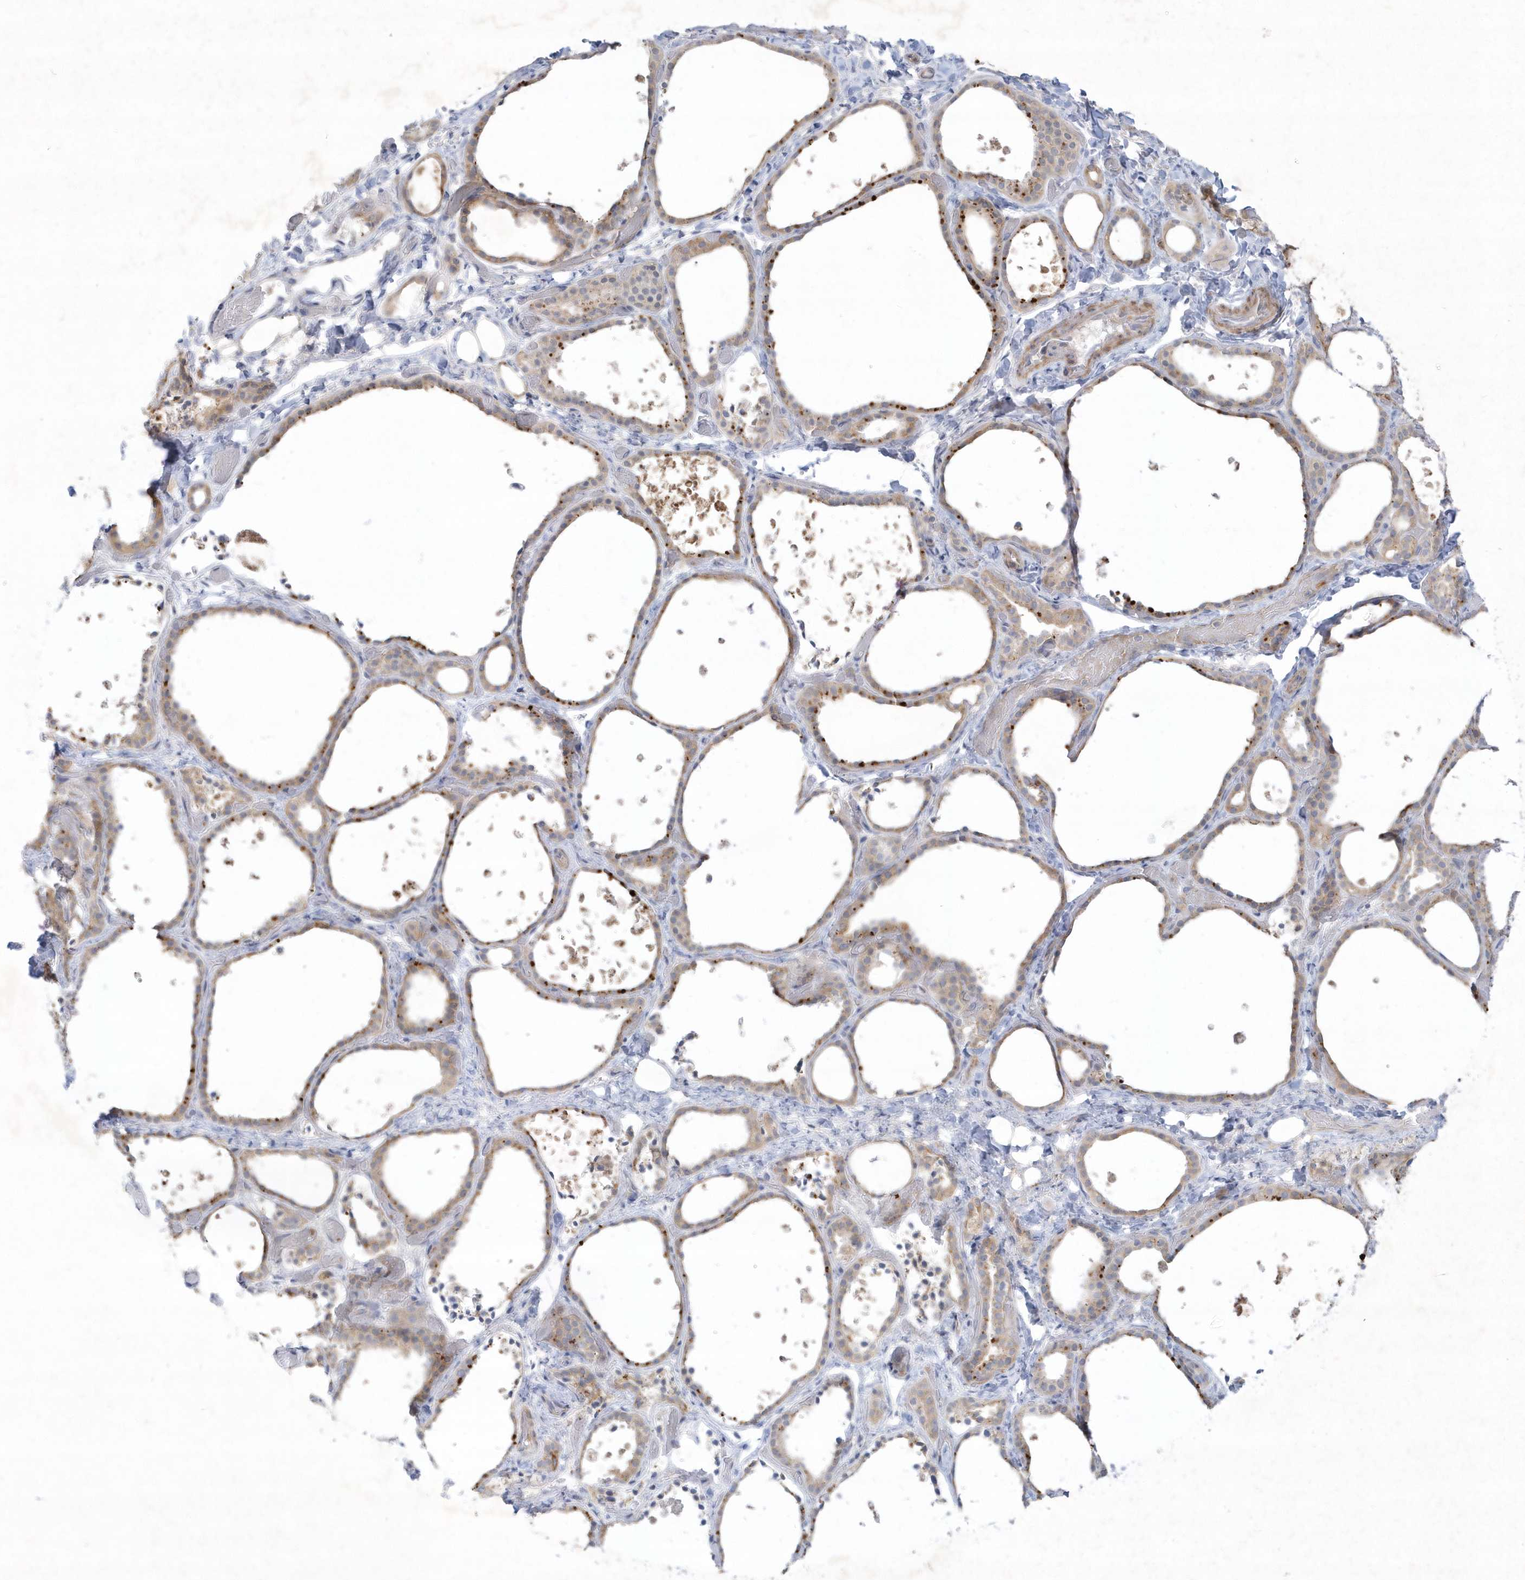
{"staining": {"intensity": "moderate", "quantity": "25%-75%", "location": "cytoplasmic/membranous"}, "tissue": "thyroid gland", "cell_type": "Glandular cells", "image_type": "normal", "snomed": [{"axis": "morphology", "description": "Normal tissue, NOS"}, {"axis": "topography", "description": "Thyroid gland"}], "caption": "Immunohistochemistry (IHC) of normal thyroid gland displays medium levels of moderate cytoplasmic/membranous positivity in about 25%-75% of glandular cells. The staining was performed using DAB to visualize the protein expression in brown, while the nuclei were stained in blue with hematoxylin (Magnification: 20x).", "gene": "LARS1", "patient": {"sex": "female", "age": 44}}